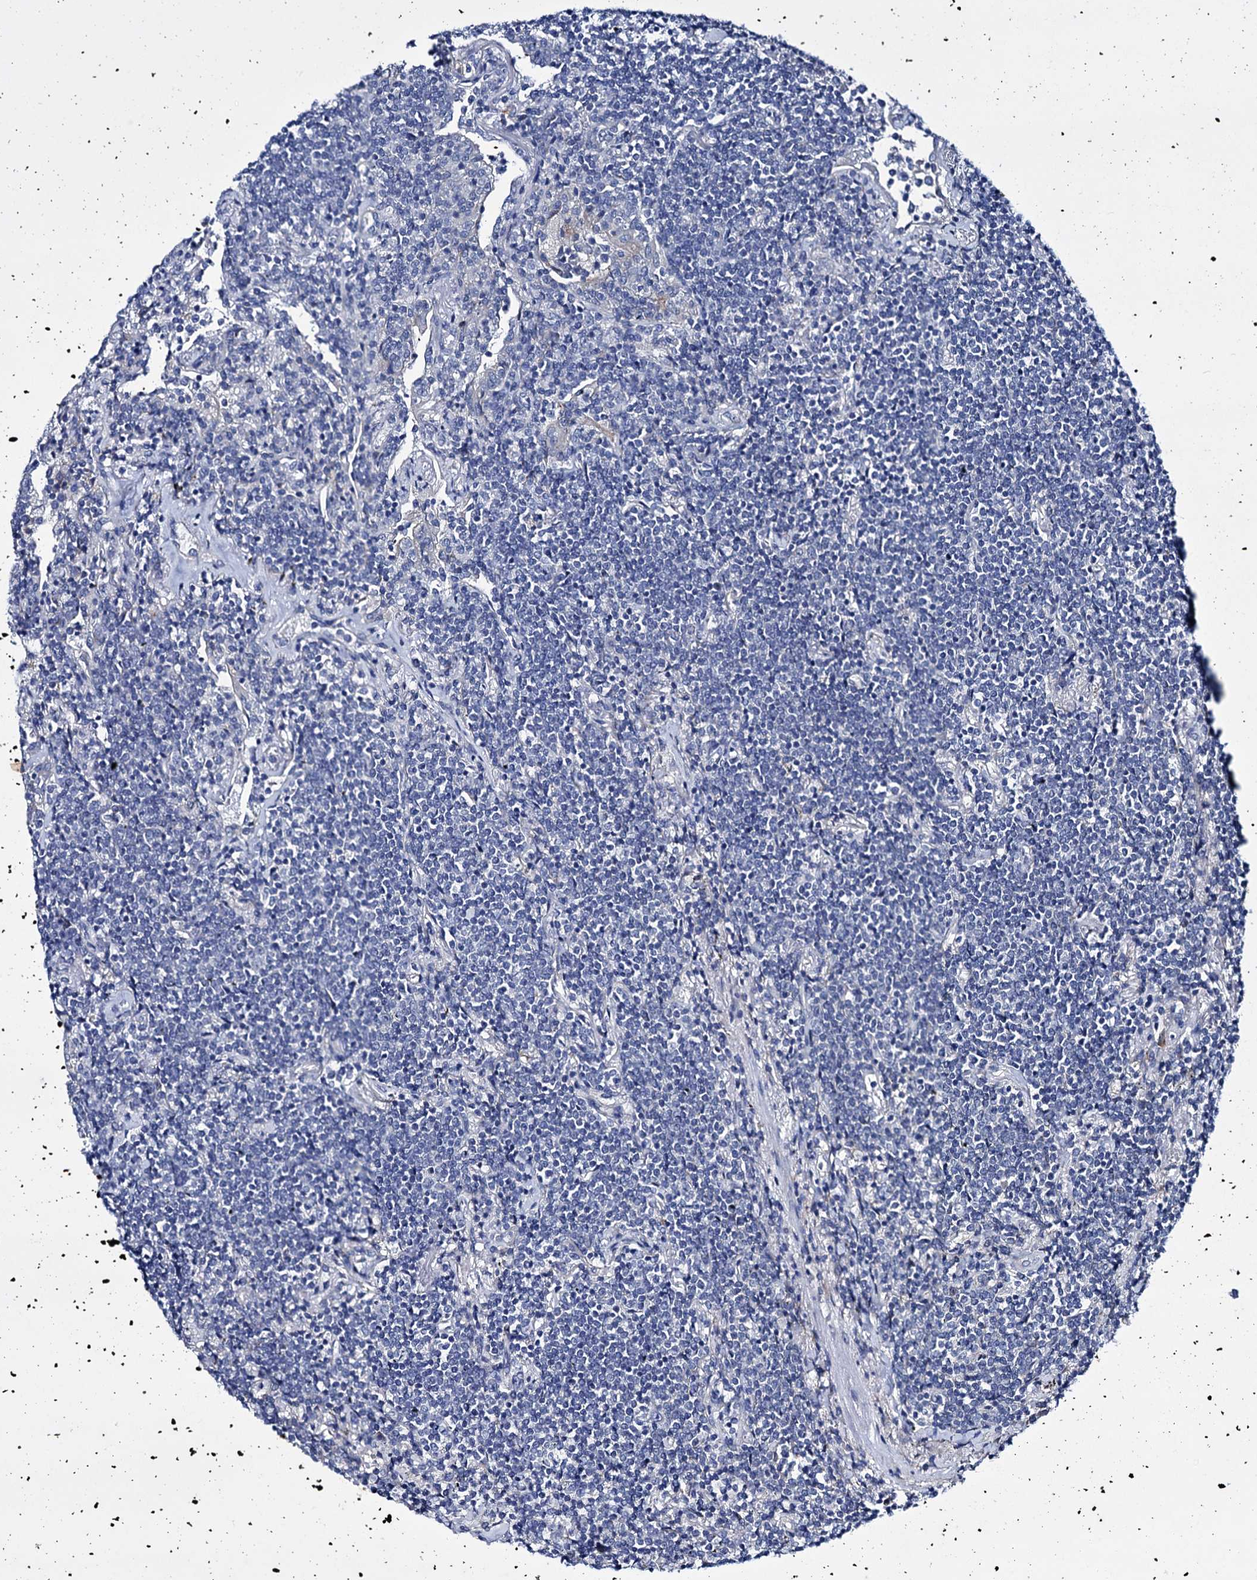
{"staining": {"intensity": "negative", "quantity": "none", "location": "none"}, "tissue": "lymphoma", "cell_type": "Tumor cells", "image_type": "cancer", "snomed": [{"axis": "morphology", "description": "Malignant lymphoma, non-Hodgkin's type, Low grade"}, {"axis": "topography", "description": "Lung"}], "caption": "This is an immunohistochemistry (IHC) micrograph of malignant lymphoma, non-Hodgkin's type (low-grade). There is no staining in tumor cells.", "gene": "AXL", "patient": {"sex": "female", "age": 71}}